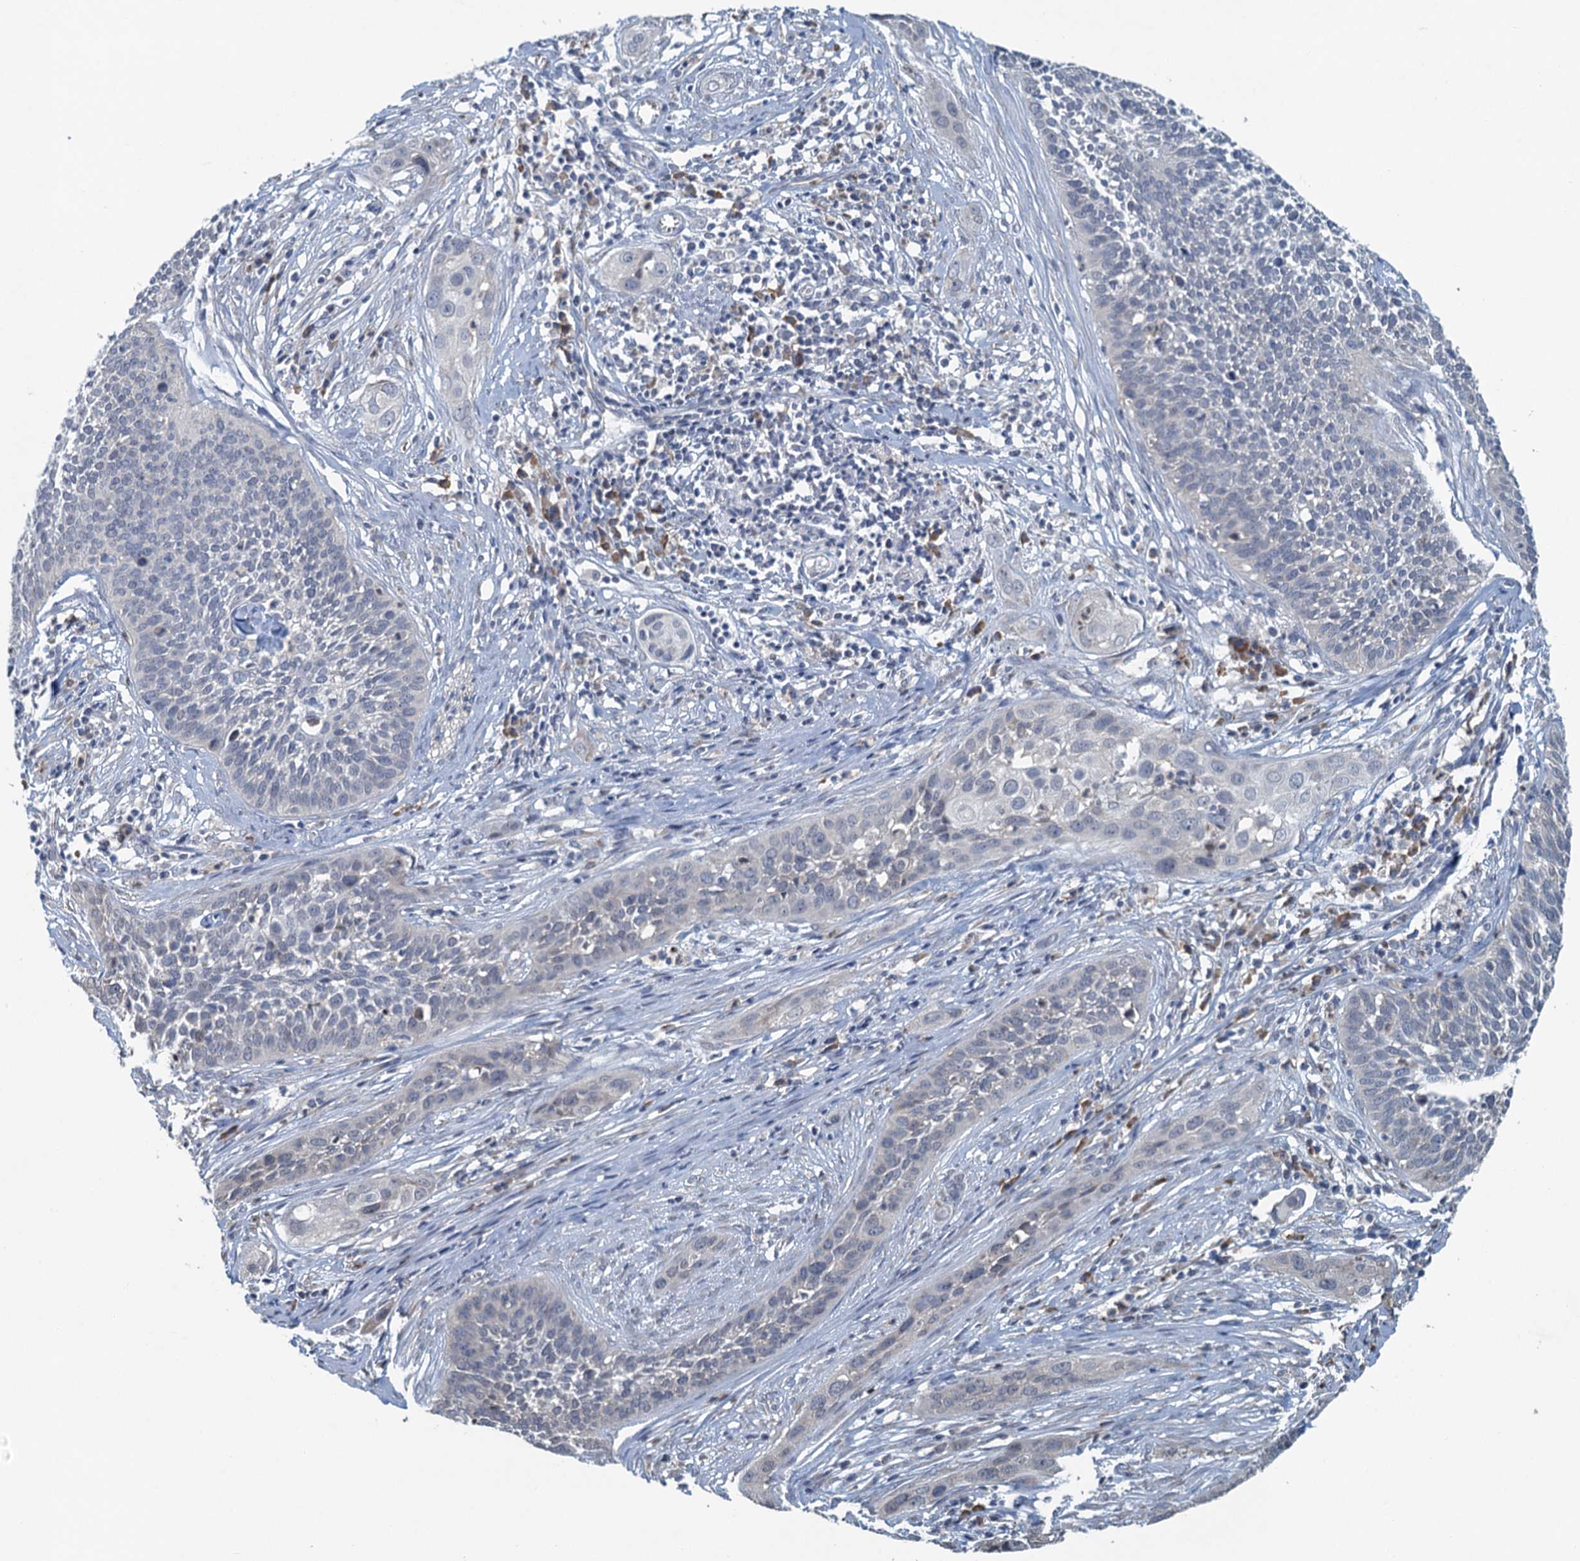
{"staining": {"intensity": "negative", "quantity": "none", "location": "none"}, "tissue": "cervical cancer", "cell_type": "Tumor cells", "image_type": "cancer", "snomed": [{"axis": "morphology", "description": "Squamous cell carcinoma, NOS"}, {"axis": "topography", "description": "Cervix"}], "caption": "Cervical cancer (squamous cell carcinoma) was stained to show a protein in brown. There is no significant expression in tumor cells.", "gene": "TEX35", "patient": {"sex": "female", "age": 34}}